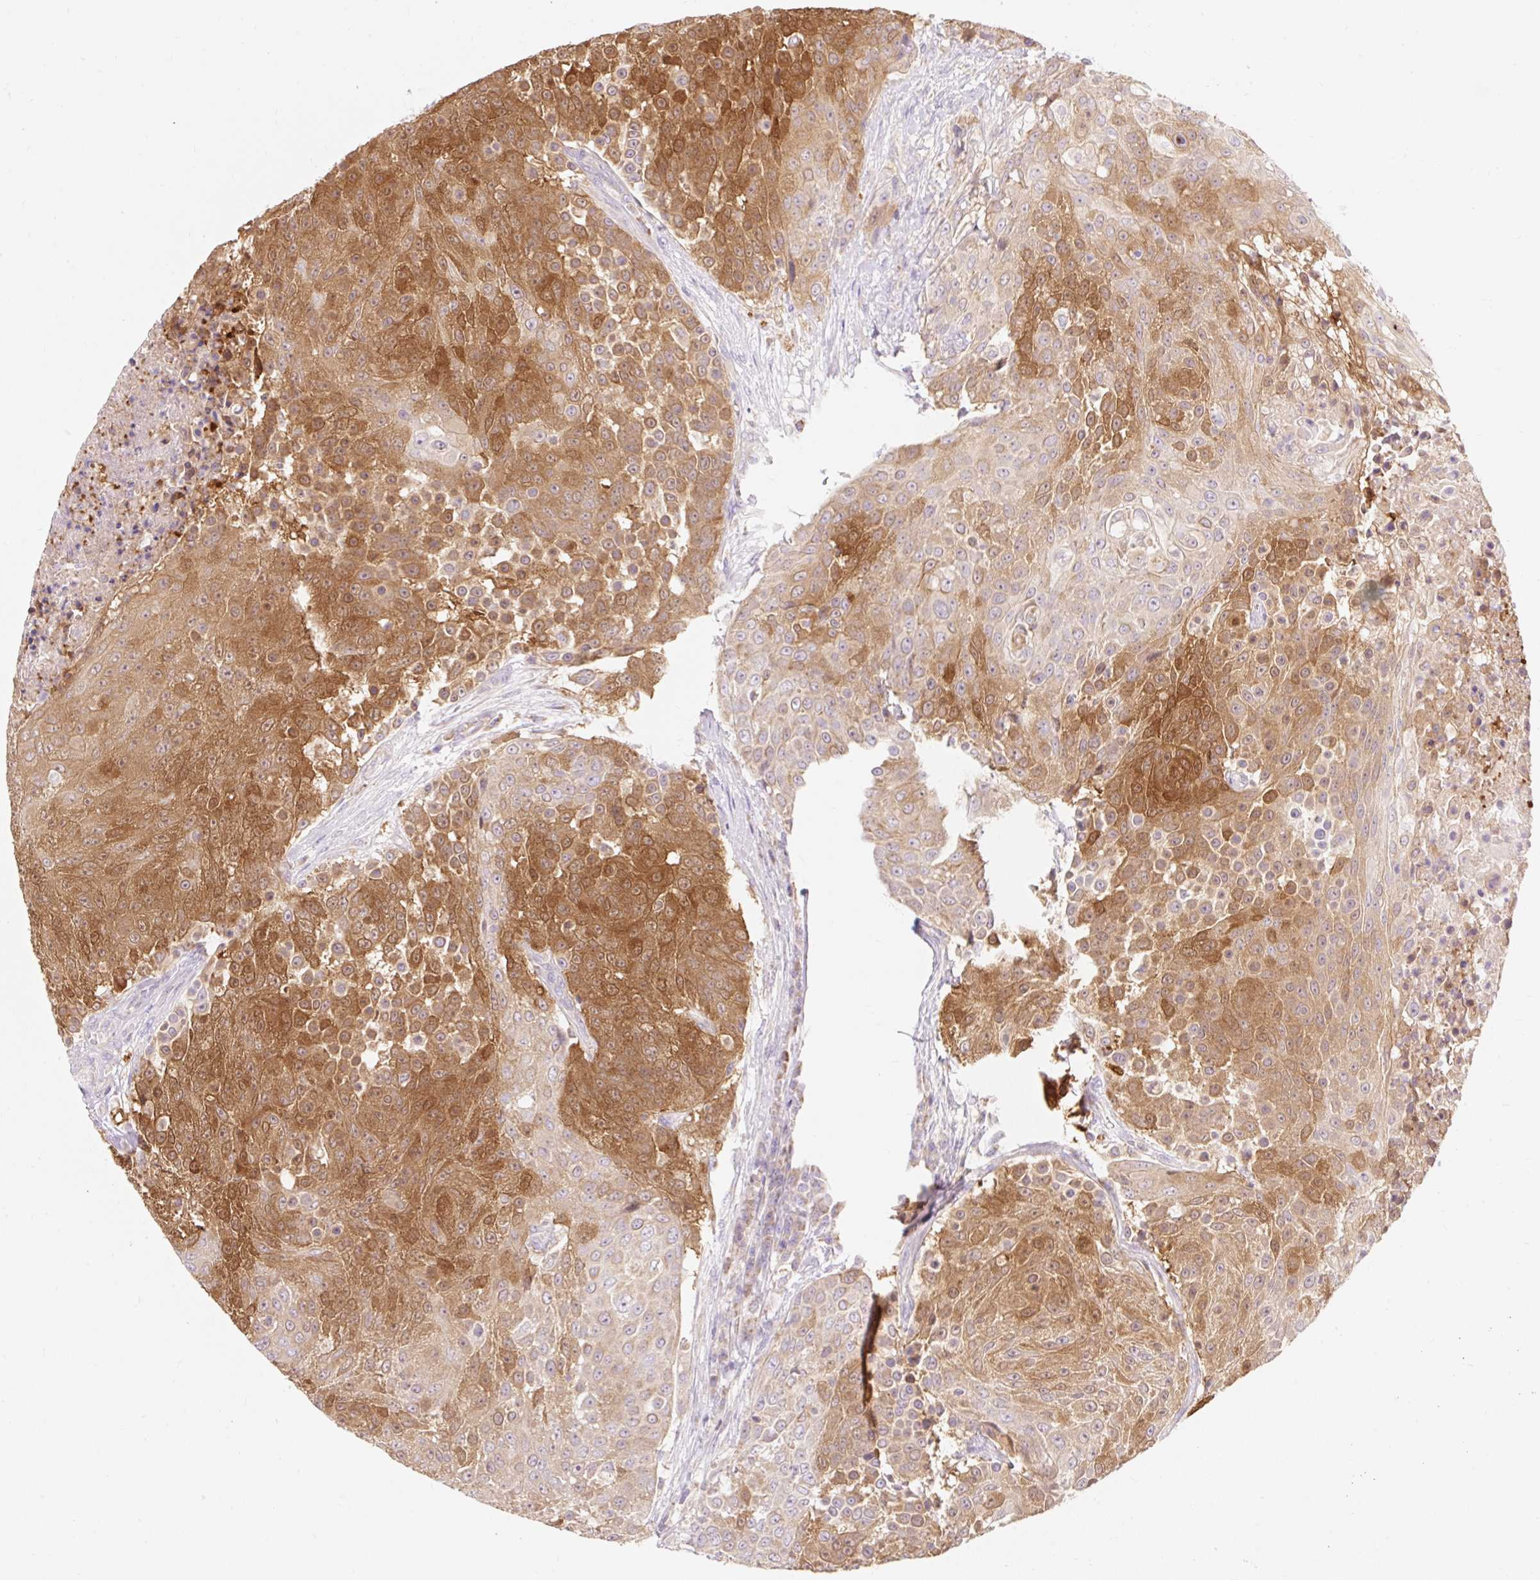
{"staining": {"intensity": "moderate", "quantity": ">75%", "location": "cytoplasmic/membranous"}, "tissue": "urothelial cancer", "cell_type": "Tumor cells", "image_type": "cancer", "snomed": [{"axis": "morphology", "description": "Urothelial carcinoma, High grade"}, {"axis": "topography", "description": "Urinary bladder"}], "caption": "This is an image of IHC staining of urothelial carcinoma (high-grade), which shows moderate expression in the cytoplasmic/membranous of tumor cells.", "gene": "DHX35", "patient": {"sex": "female", "age": 63}}